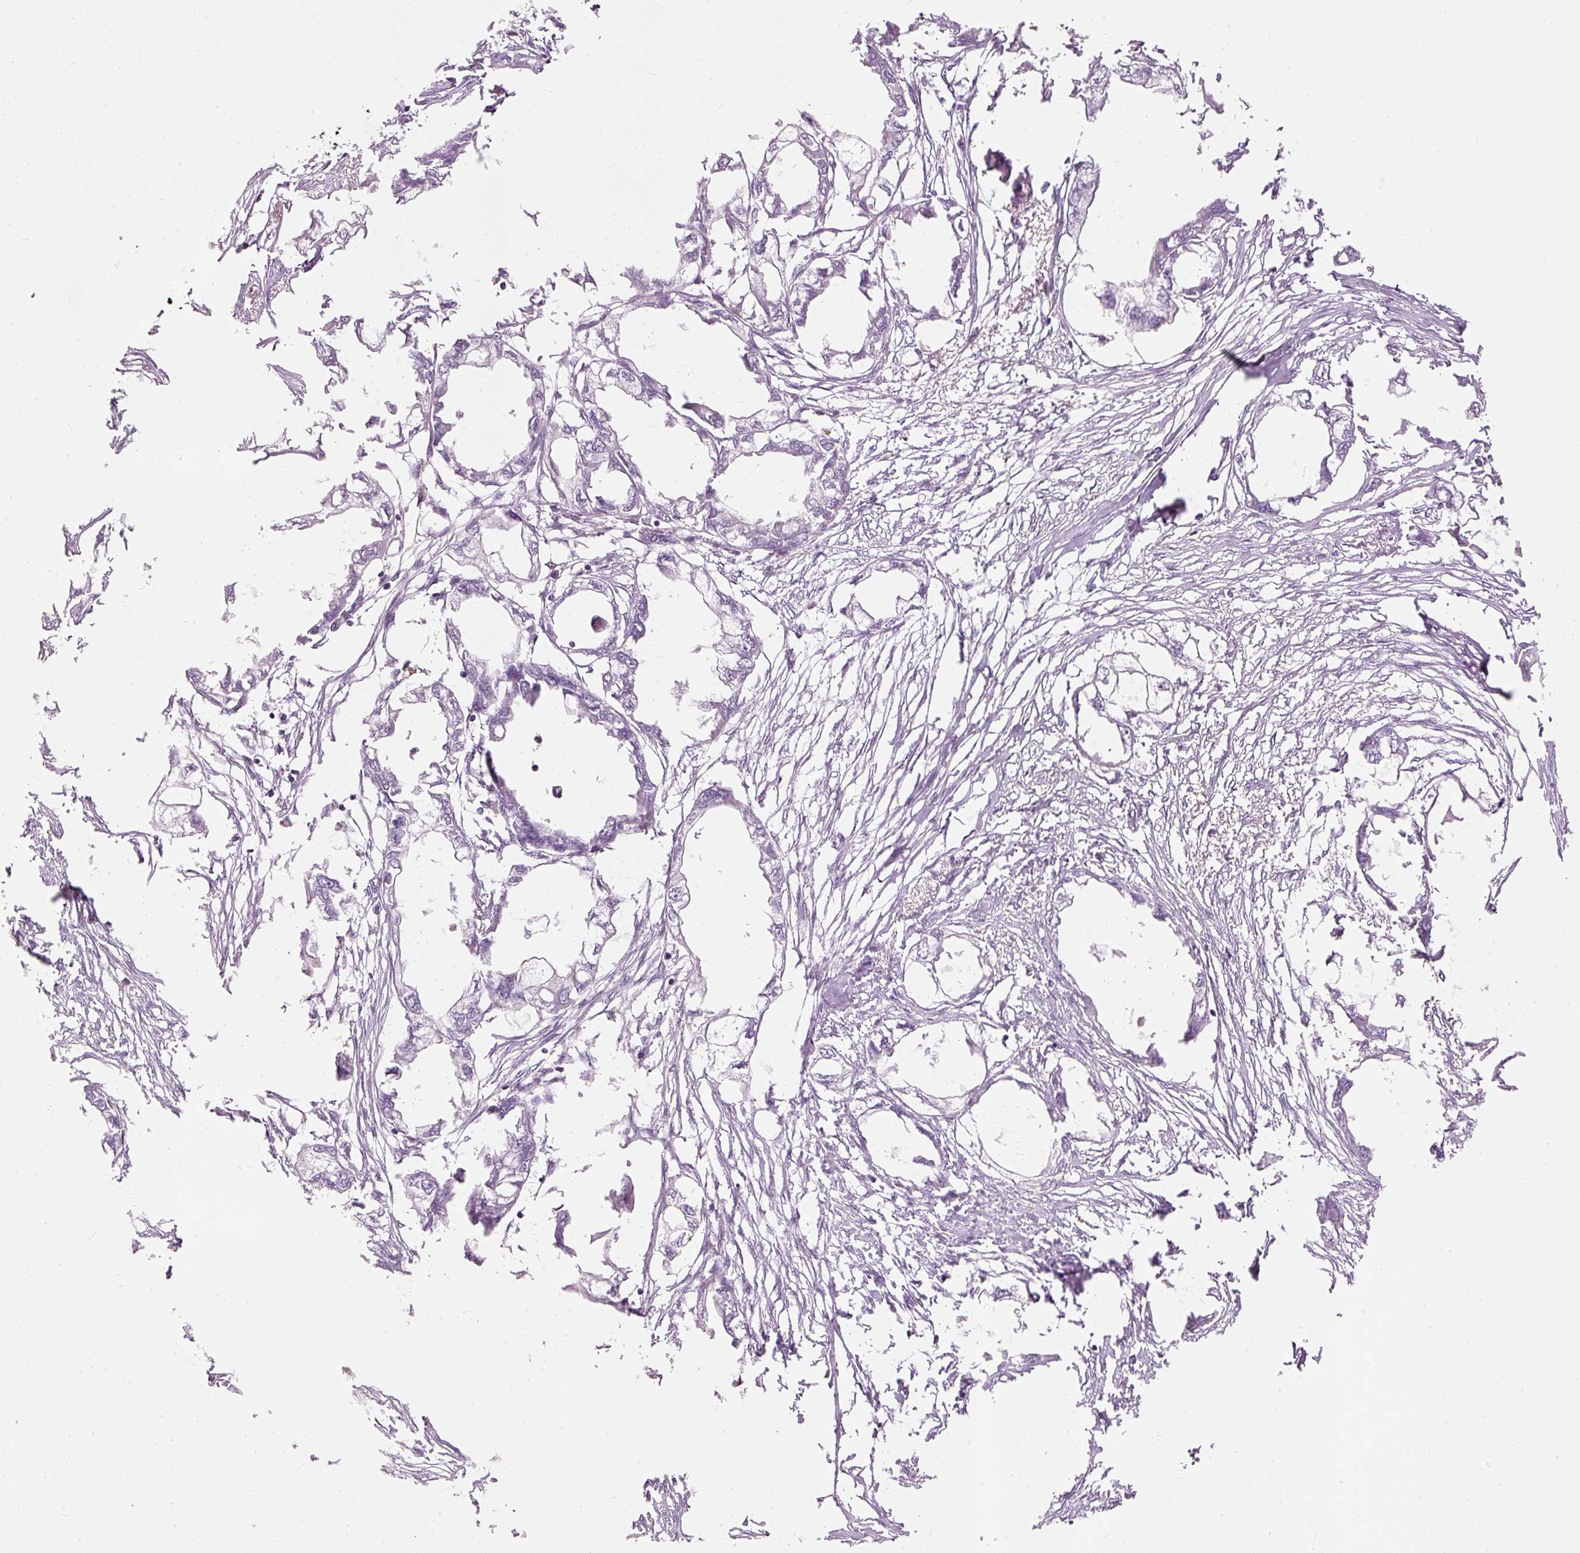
{"staining": {"intensity": "negative", "quantity": "none", "location": "none"}, "tissue": "endometrial cancer", "cell_type": "Tumor cells", "image_type": "cancer", "snomed": [{"axis": "morphology", "description": "Adenocarcinoma, NOS"}, {"axis": "morphology", "description": "Adenocarcinoma, metastatic, NOS"}, {"axis": "topography", "description": "Adipose tissue"}, {"axis": "topography", "description": "Endometrium"}], "caption": "Immunohistochemistry (IHC) of human adenocarcinoma (endometrial) exhibits no expression in tumor cells.", "gene": "RNF39", "patient": {"sex": "female", "age": 67}}